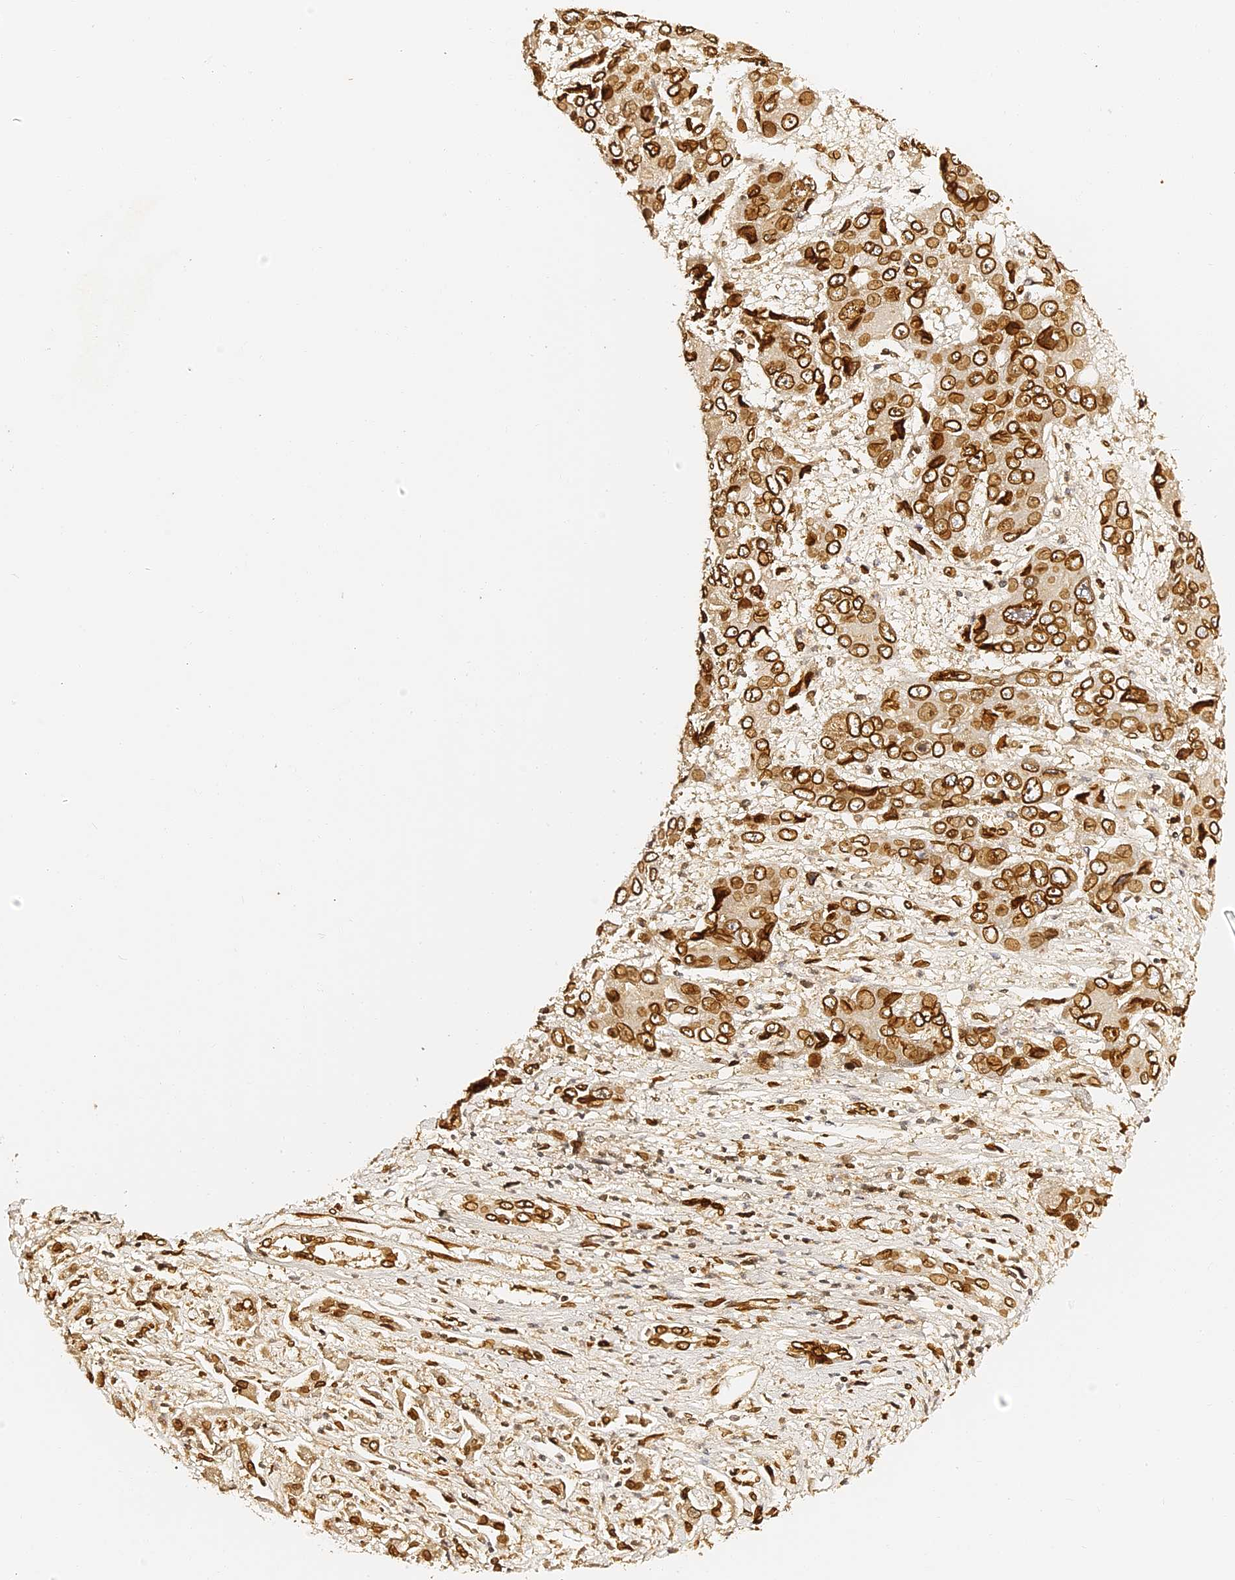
{"staining": {"intensity": "strong", "quantity": ">75%", "location": "cytoplasmic/membranous,nuclear"}, "tissue": "liver cancer", "cell_type": "Tumor cells", "image_type": "cancer", "snomed": [{"axis": "morphology", "description": "Cholangiocarcinoma"}, {"axis": "topography", "description": "Liver"}], "caption": "Tumor cells show high levels of strong cytoplasmic/membranous and nuclear staining in about >75% of cells in cholangiocarcinoma (liver).", "gene": "ANAPC5", "patient": {"sex": "male", "age": 67}}